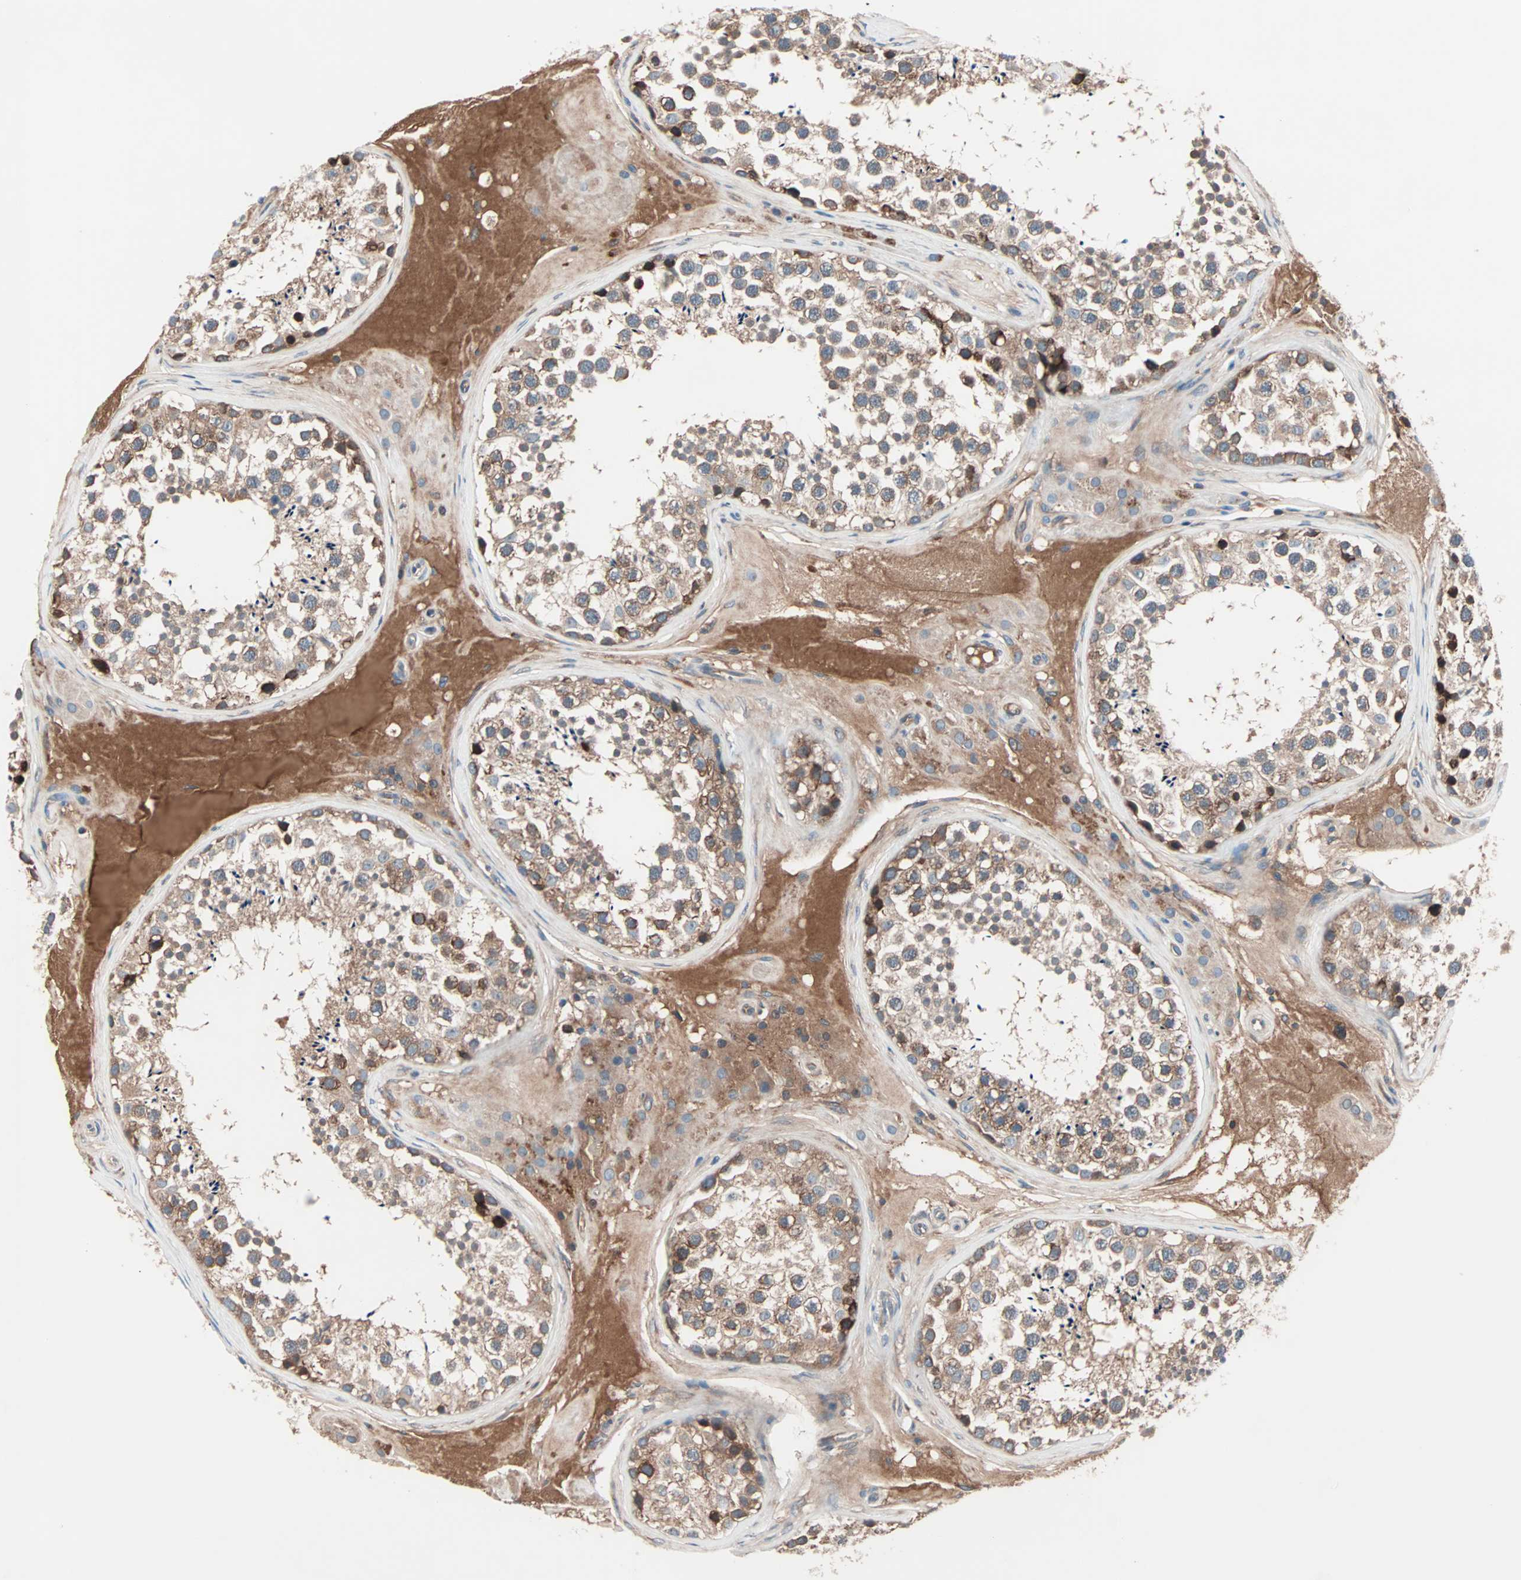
{"staining": {"intensity": "moderate", "quantity": ">75%", "location": "cytoplasmic/membranous"}, "tissue": "testis", "cell_type": "Cells in seminiferous ducts", "image_type": "normal", "snomed": [{"axis": "morphology", "description": "Normal tissue, NOS"}, {"axis": "topography", "description": "Testis"}], "caption": "Testis was stained to show a protein in brown. There is medium levels of moderate cytoplasmic/membranous staining in approximately >75% of cells in seminiferous ducts. (Brightfield microscopy of DAB IHC at high magnification).", "gene": "CAD", "patient": {"sex": "male", "age": 46}}